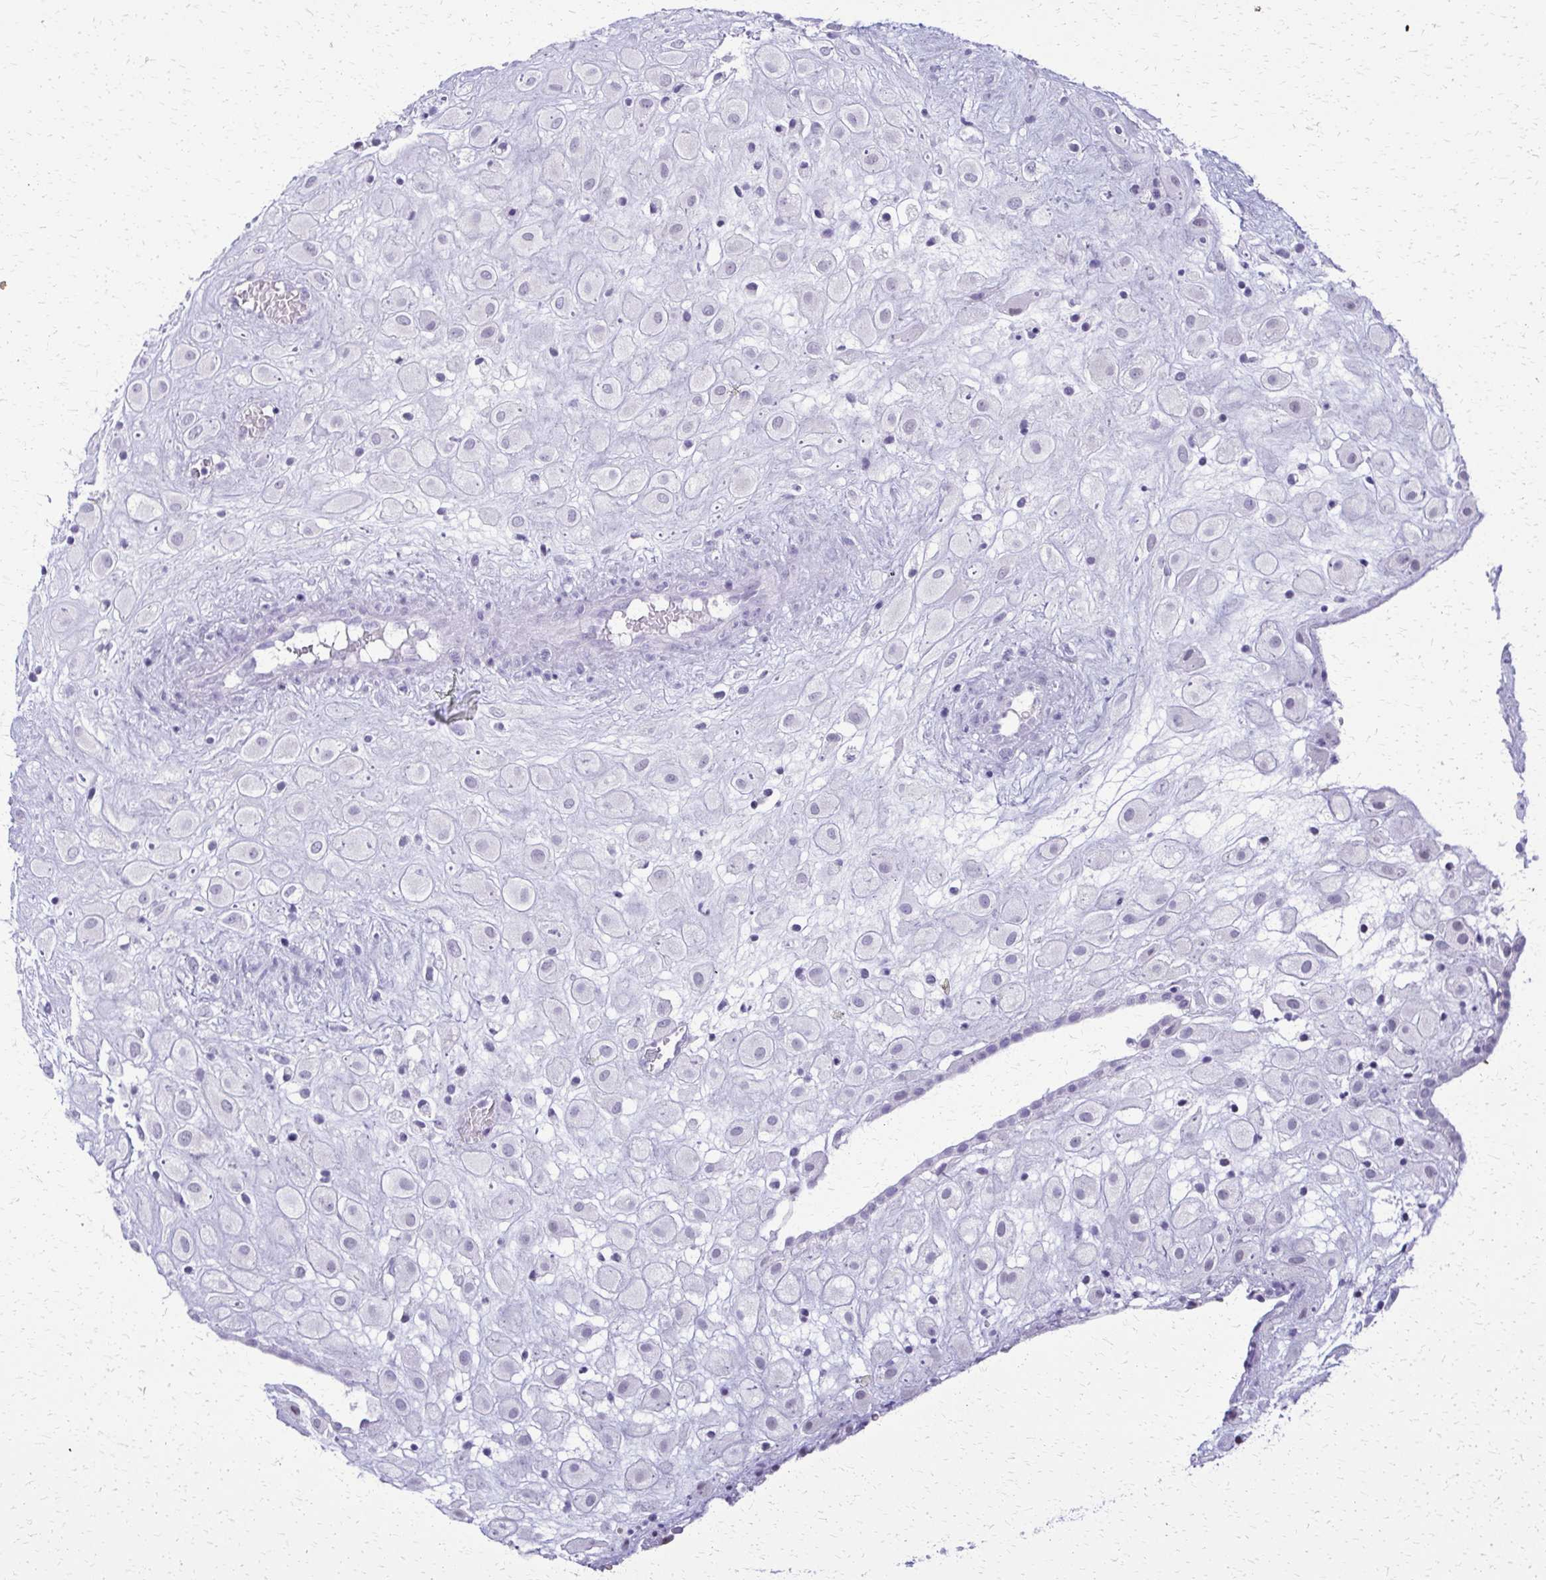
{"staining": {"intensity": "negative", "quantity": "none", "location": "none"}, "tissue": "placenta", "cell_type": "Decidual cells", "image_type": "normal", "snomed": [{"axis": "morphology", "description": "Normal tissue, NOS"}, {"axis": "topography", "description": "Placenta"}], "caption": "An image of placenta stained for a protein shows no brown staining in decidual cells.", "gene": "FAM162B", "patient": {"sex": "female", "age": 24}}